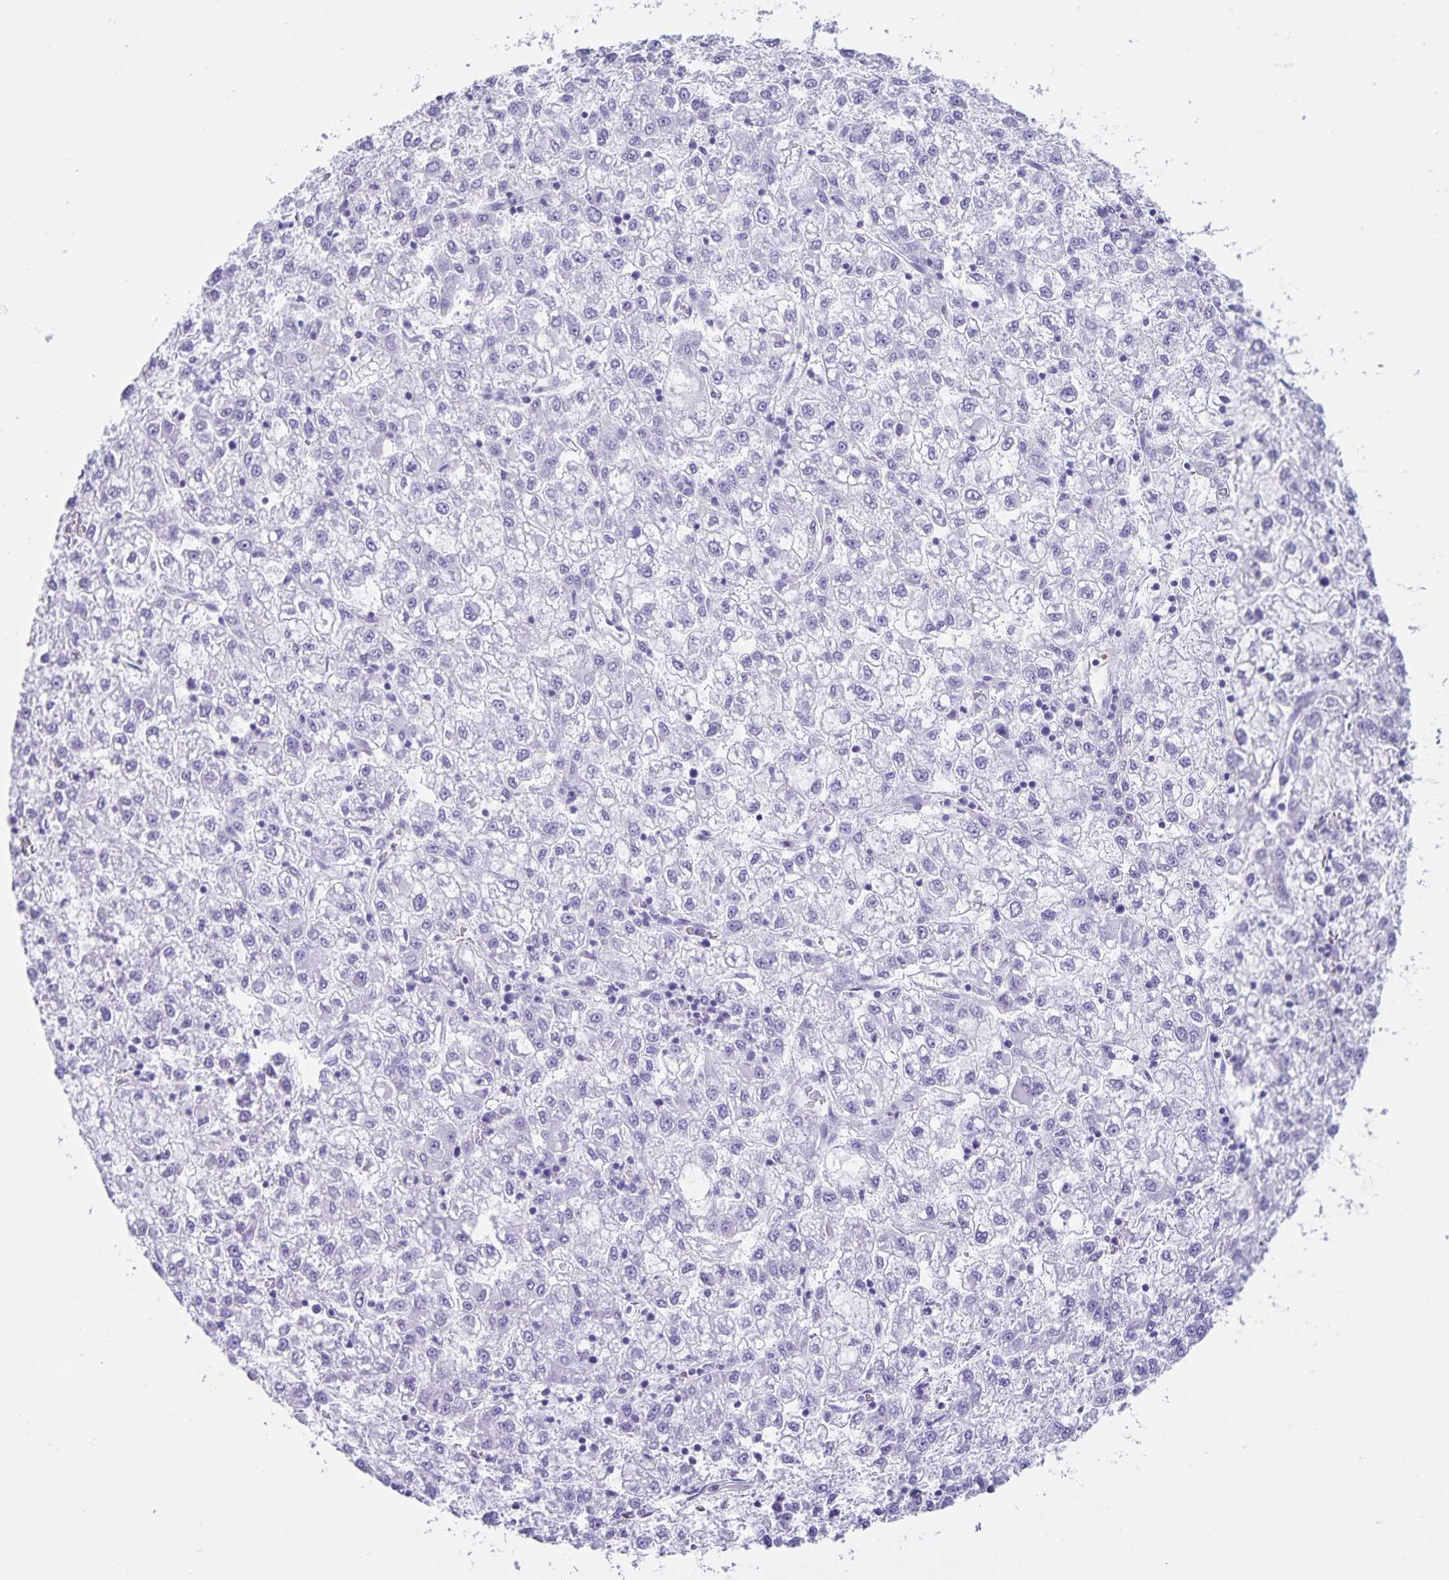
{"staining": {"intensity": "negative", "quantity": "none", "location": "none"}, "tissue": "liver cancer", "cell_type": "Tumor cells", "image_type": "cancer", "snomed": [{"axis": "morphology", "description": "Carcinoma, Hepatocellular, NOS"}, {"axis": "topography", "description": "Liver"}], "caption": "Protein analysis of liver cancer exhibits no significant expression in tumor cells.", "gene": "C11orf42", "patient": {"sex": "male", "age": 40}}